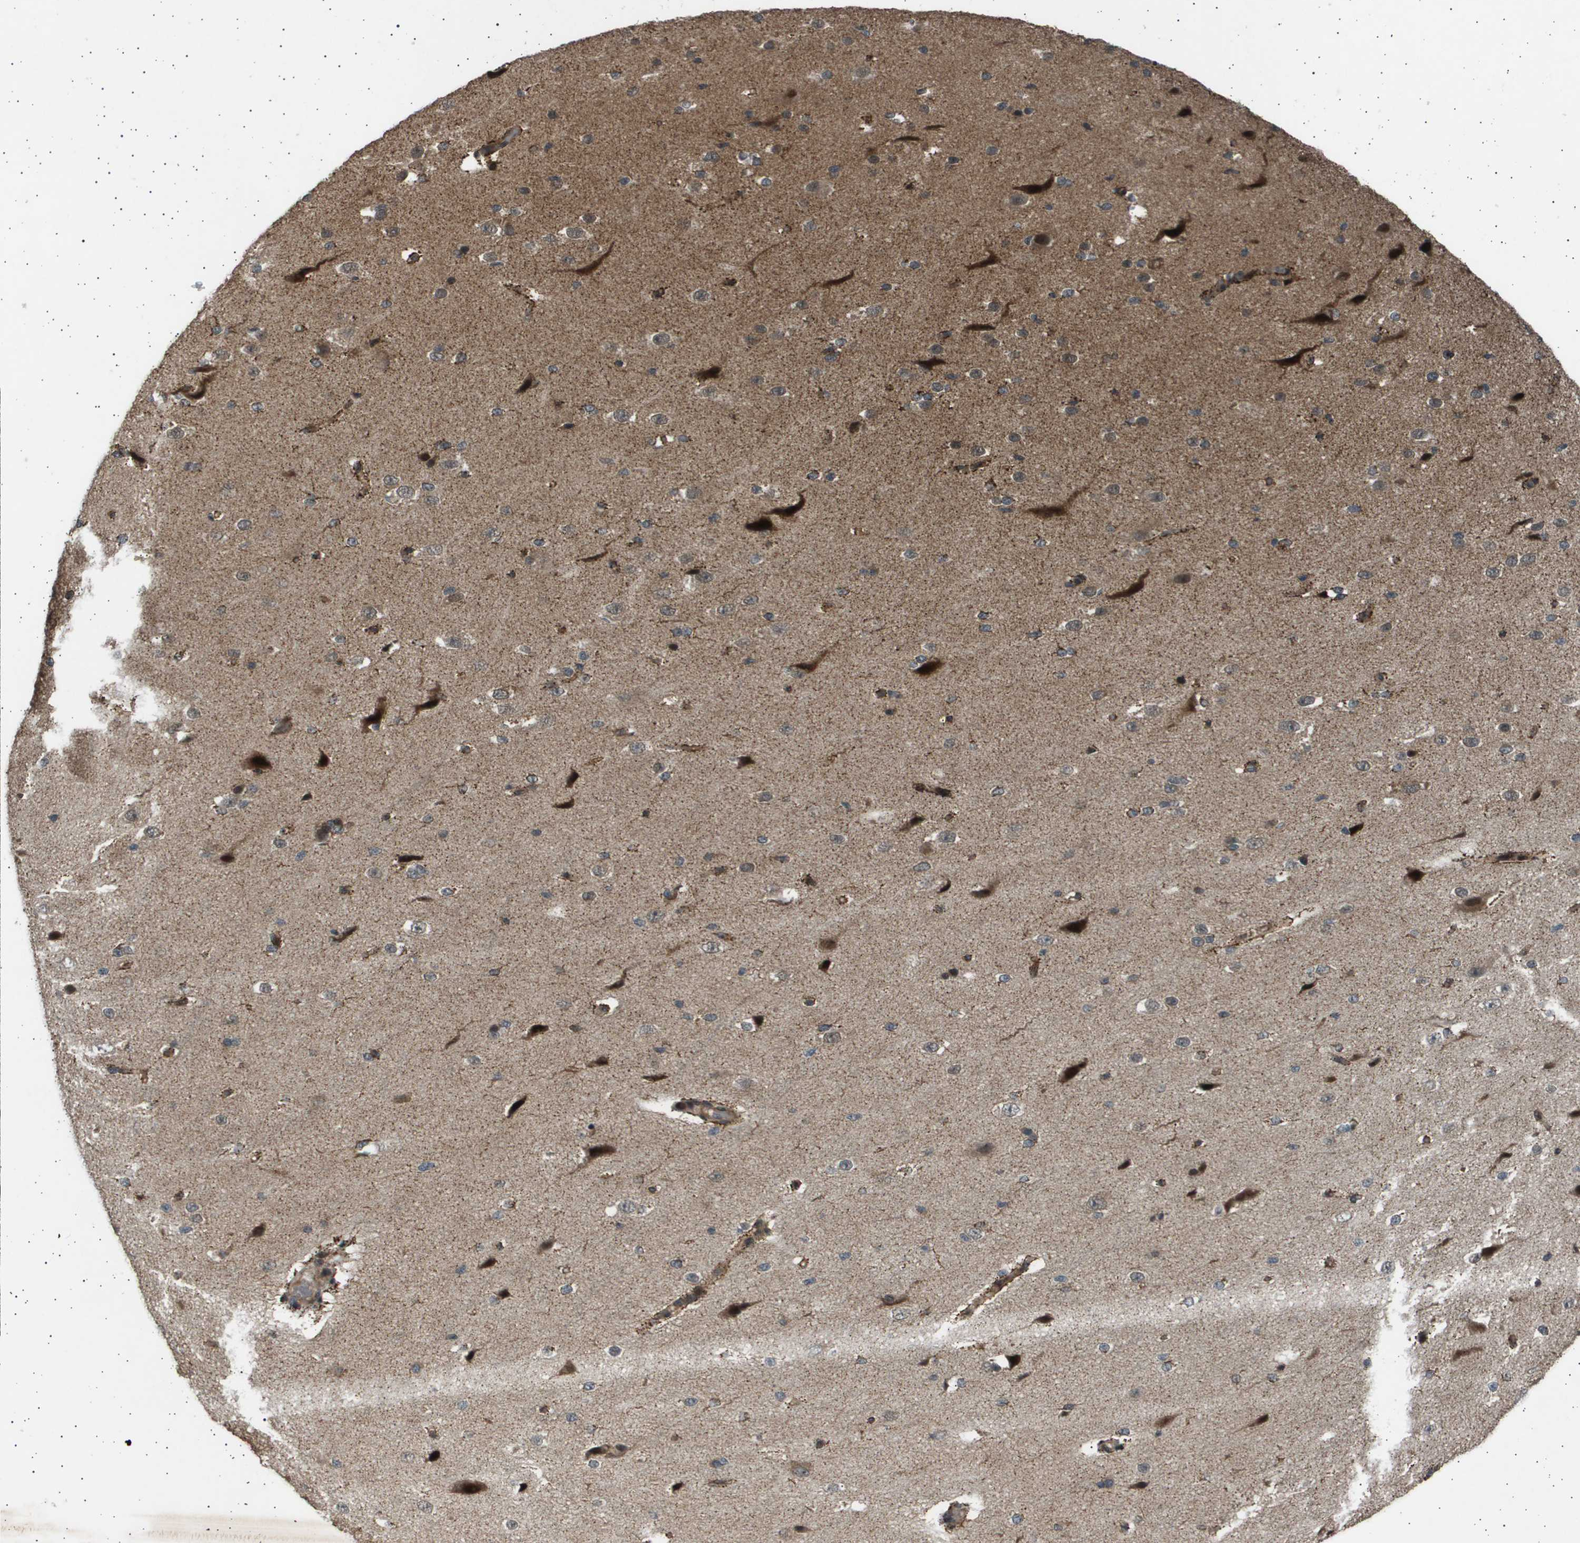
{"staining": {"intensity": "weak", "quantity": ">75%", "location": "cytoplasmic/membranous"}, "tissue": "cerebral cortex", "cell_type": "Endothelial cells", "image_type": "normal", "snomed": [{"axis": "morphology", "description": "Normal tissue, NOS"}, {"axis": "morphology", "description": "Developmental malformation"}, {"axis": "topography", "description": "Cerebral cortex"}], "caption": "Protein expression by immunohistochemistry shows weak cytoplasmic/membranous positivity in about >75% of endothelial cells in unremarkable cerebral cortex.", "gene": "TNRC6A", "patient": {"sex": "female", "age": 30}}